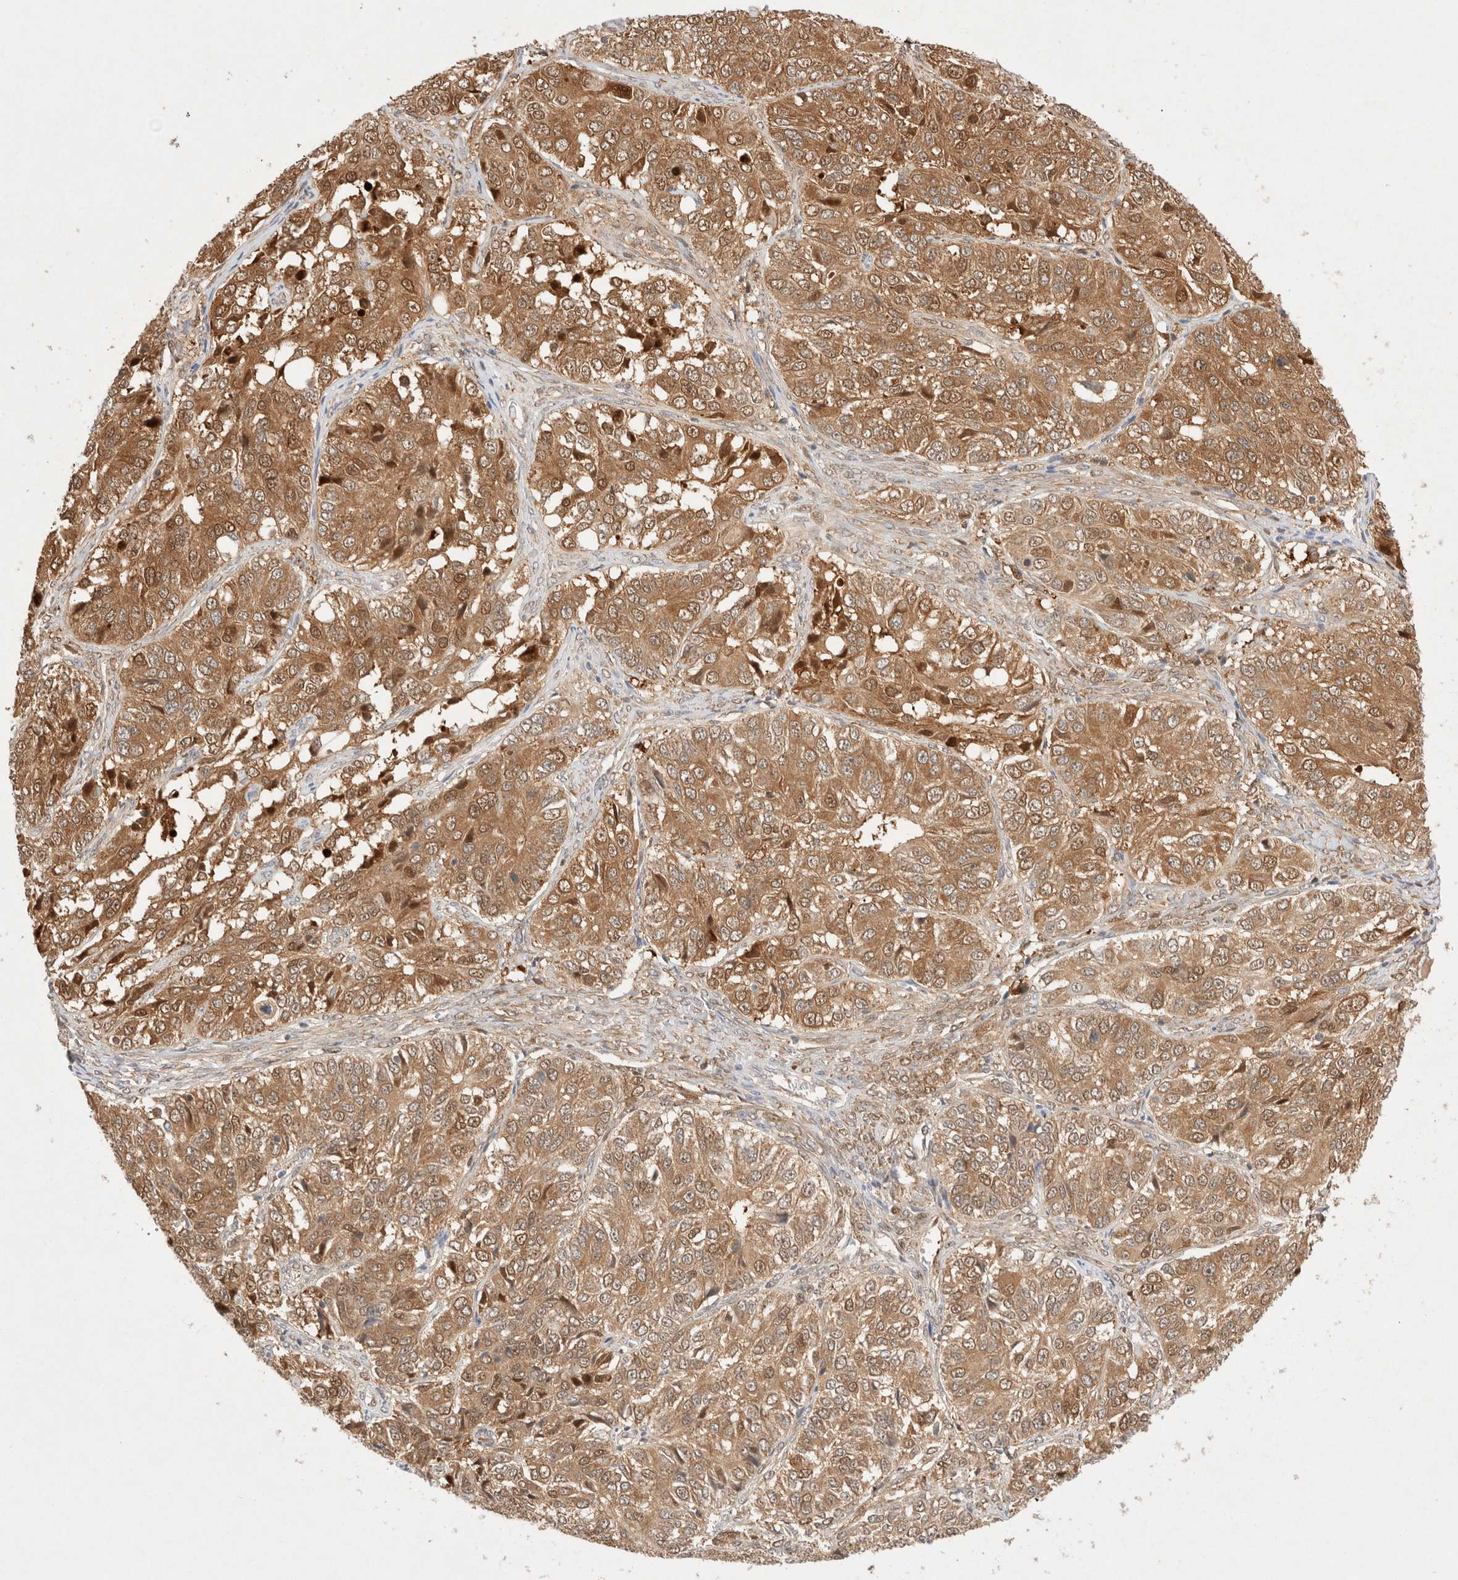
{"staining": {"intensity": "moderate", "quantity": ">75%", "location": "cytoplasmic/membranous,nuclear"}, "tissue": "ovarian cancer", "cell_type": "Tumor cells", "image_type": "cancer", "snomed": [{"axis": "morphology", "description": "Carcinoma, endometroid"}, {"axis": "topography", "description": "Ovary"}], "caption": "Immunohistochemistry (IHC) staining of ovarian endometroid carcinoma, which exhibits medium levels of moderate cytoplasmic/membranous and nuclear positivity in approximately >75% of tumor cells indicating moderate cytoplasmic/membranous and nuclear protein positivity. The staining was performed using DAB (brown) for protein detection and nuclei were counterstained in hematoxylin (blue).", "gene": "STARD10", "patient": {"sex": "female", "age": 51}}